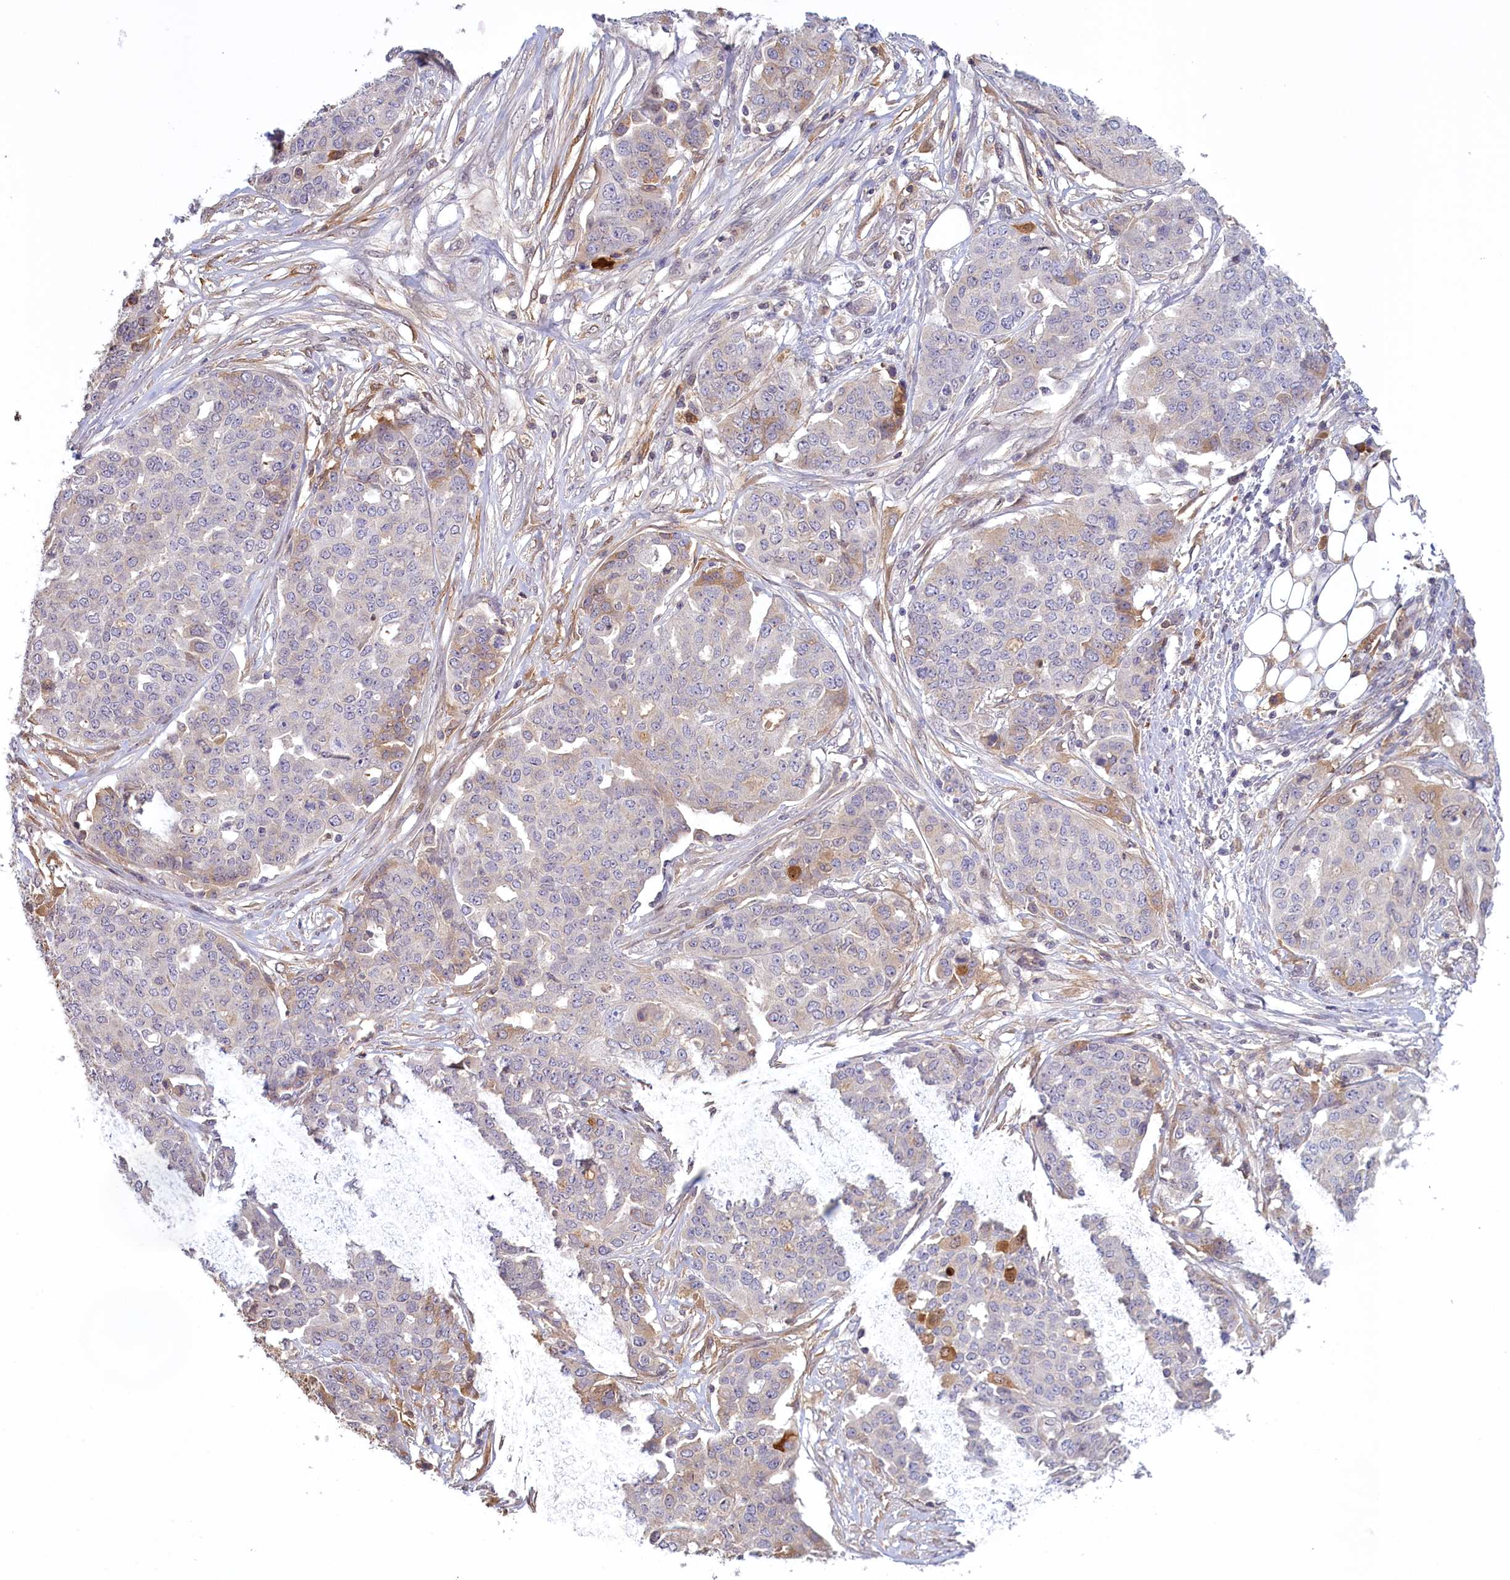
{"staining": {"intensity": "negative", "quantity": "none", "location": "none"}, "tissue": "ovarian cancer", "cell_type": "Tumor cells", "image_type": "cancer", "snomed": [{"axis": "morphology", "description": "Cystadenocarcinoma, serous, NOS"}, {"axis": "topography", "description": "Soft tissue"}, {"axis": "topography", "description": "Ovary"}], "caption": "DAB immunohistochemical staining of serous cystadenocarcinoma (ovarian) shows no significant staining in tumor cells.", "gene": "RRAD", "patient": {"sex": "female", "age": 57}}